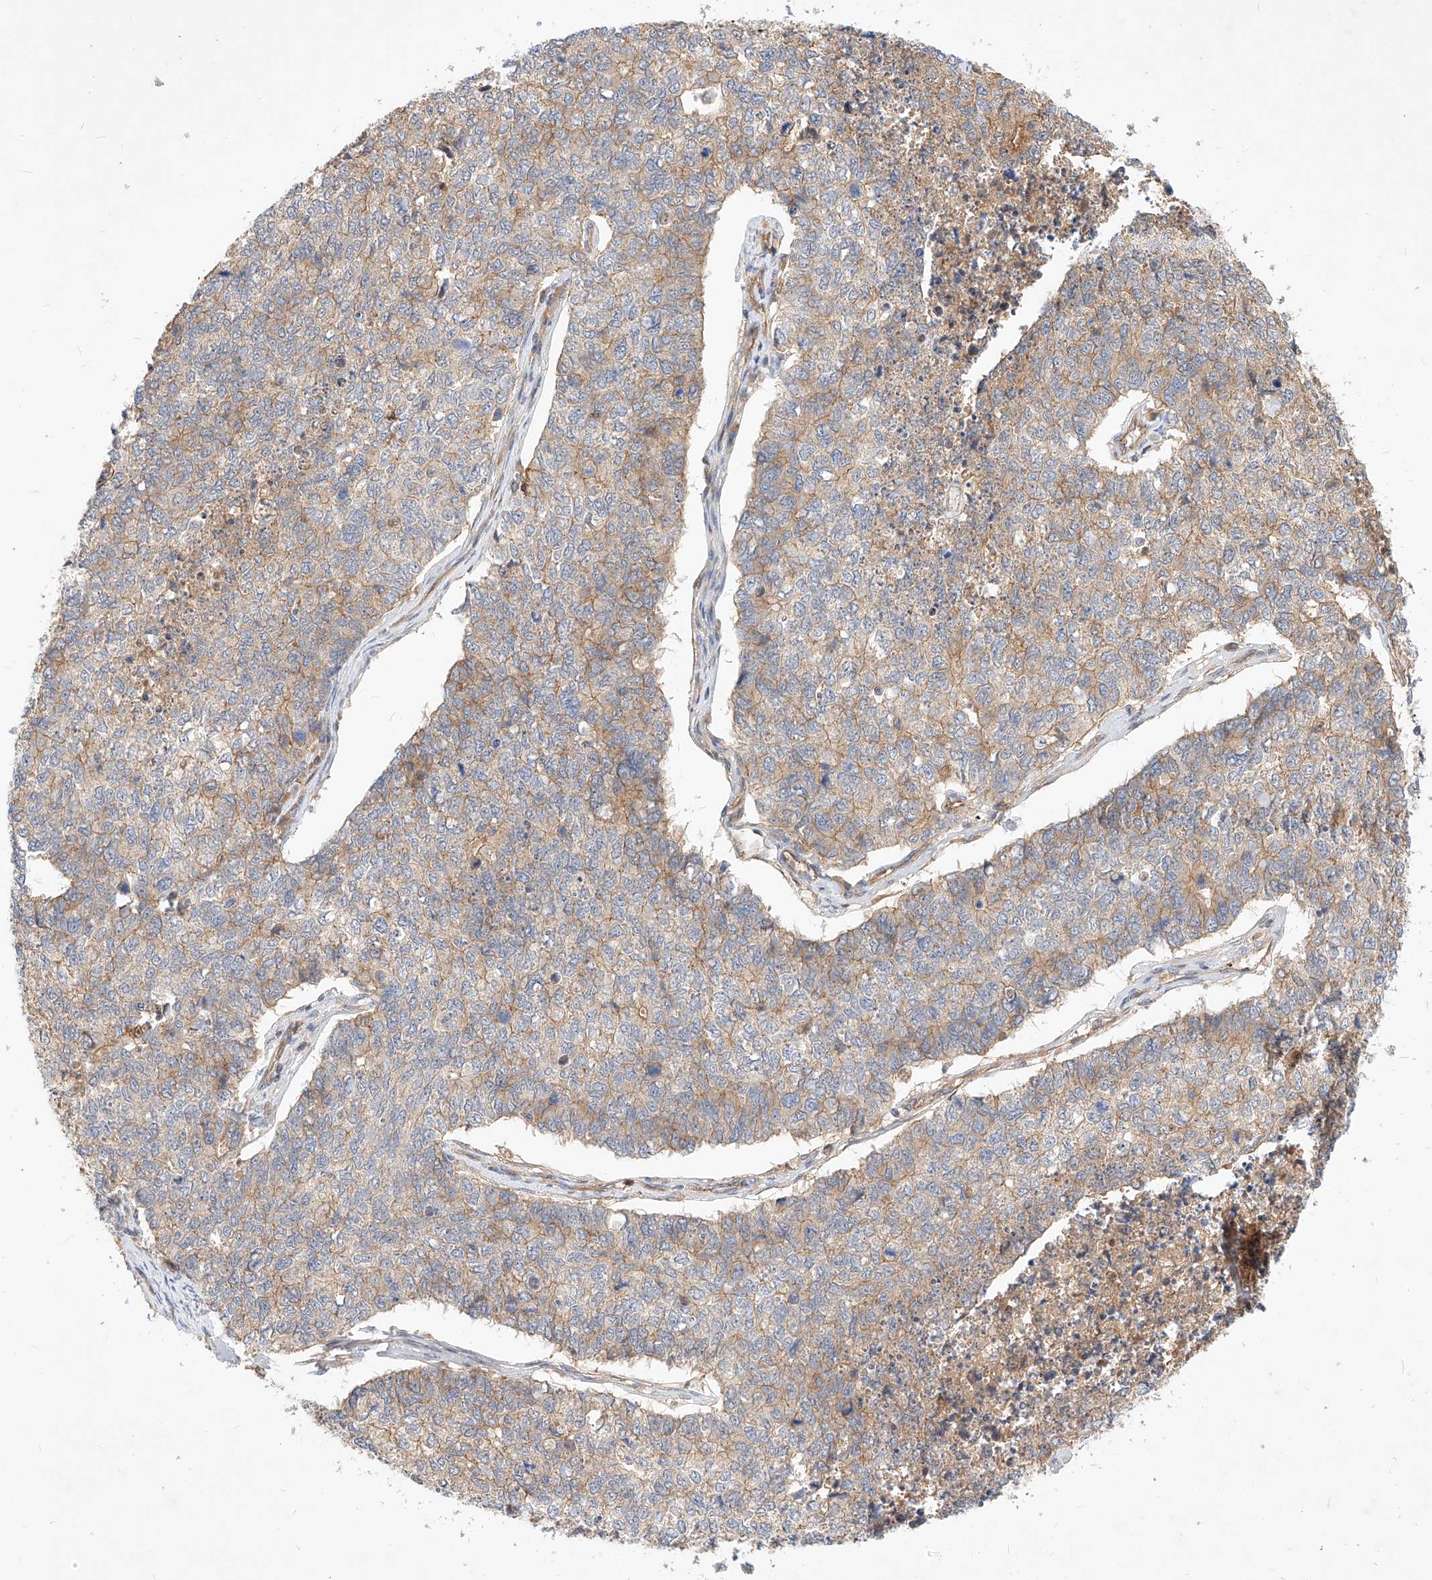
{"staining": {"intensity": "weak", "quantity": "25%-75%", "location": "cytoplasmic/membranous"}, "tissue": "cervical cancer", "cell_type": "Tumor cells", "image_type": "cancer", "snomed": [{"axis": "morphology", "description": "Squamous cell carcinoma, NOS"}, {"axis": "topography", "description": "Cervix"}], "caption": "Human cervical cancer stained for a protein (brown) displays weak cytoplasmic/membranous positive staining in about 25%-75% of tumor cells.", "gene": "NFAM1", "patient": {"sex": "female", "age": 63}}